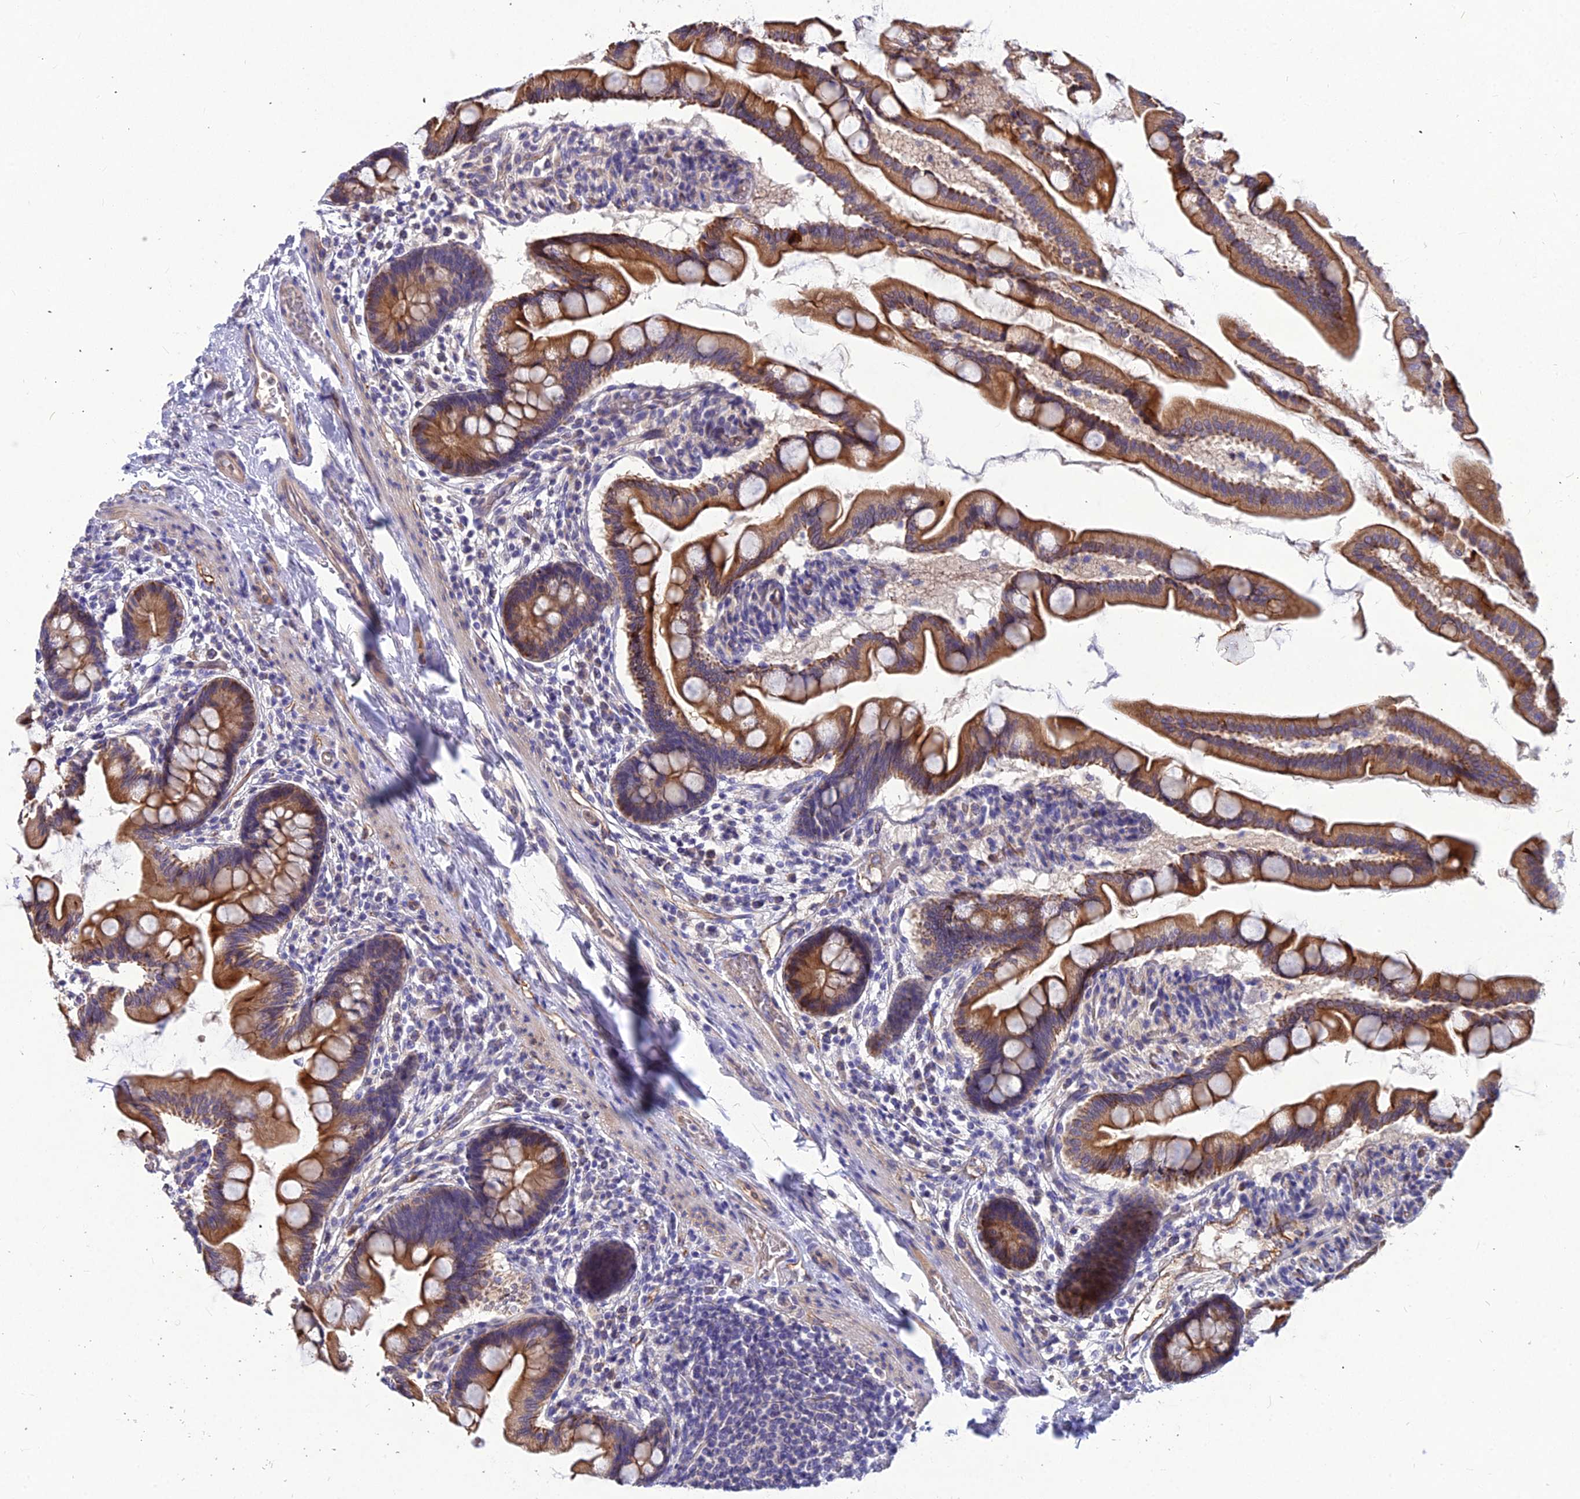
{"staining": {"intensity": "strong", "quantity": ">75%", "location": "cytoplasmic/membranous"}, "tissue": "small intestine", "cell_type": "Glandular cells", "image_type": "normal", "snomed": [{"axis": "morphology", "description": "Normal tissue, NOS"}, {"axis": "topography", "description": "Small intestine"}], "caption": "Brown immunohistochemical staining in benign small intestine displays strong cytoplasmic/membranous expression in about >75% of glandular cells.", "gene": "DMRTA1", "patient": {"sex": "female", "age": 56}}